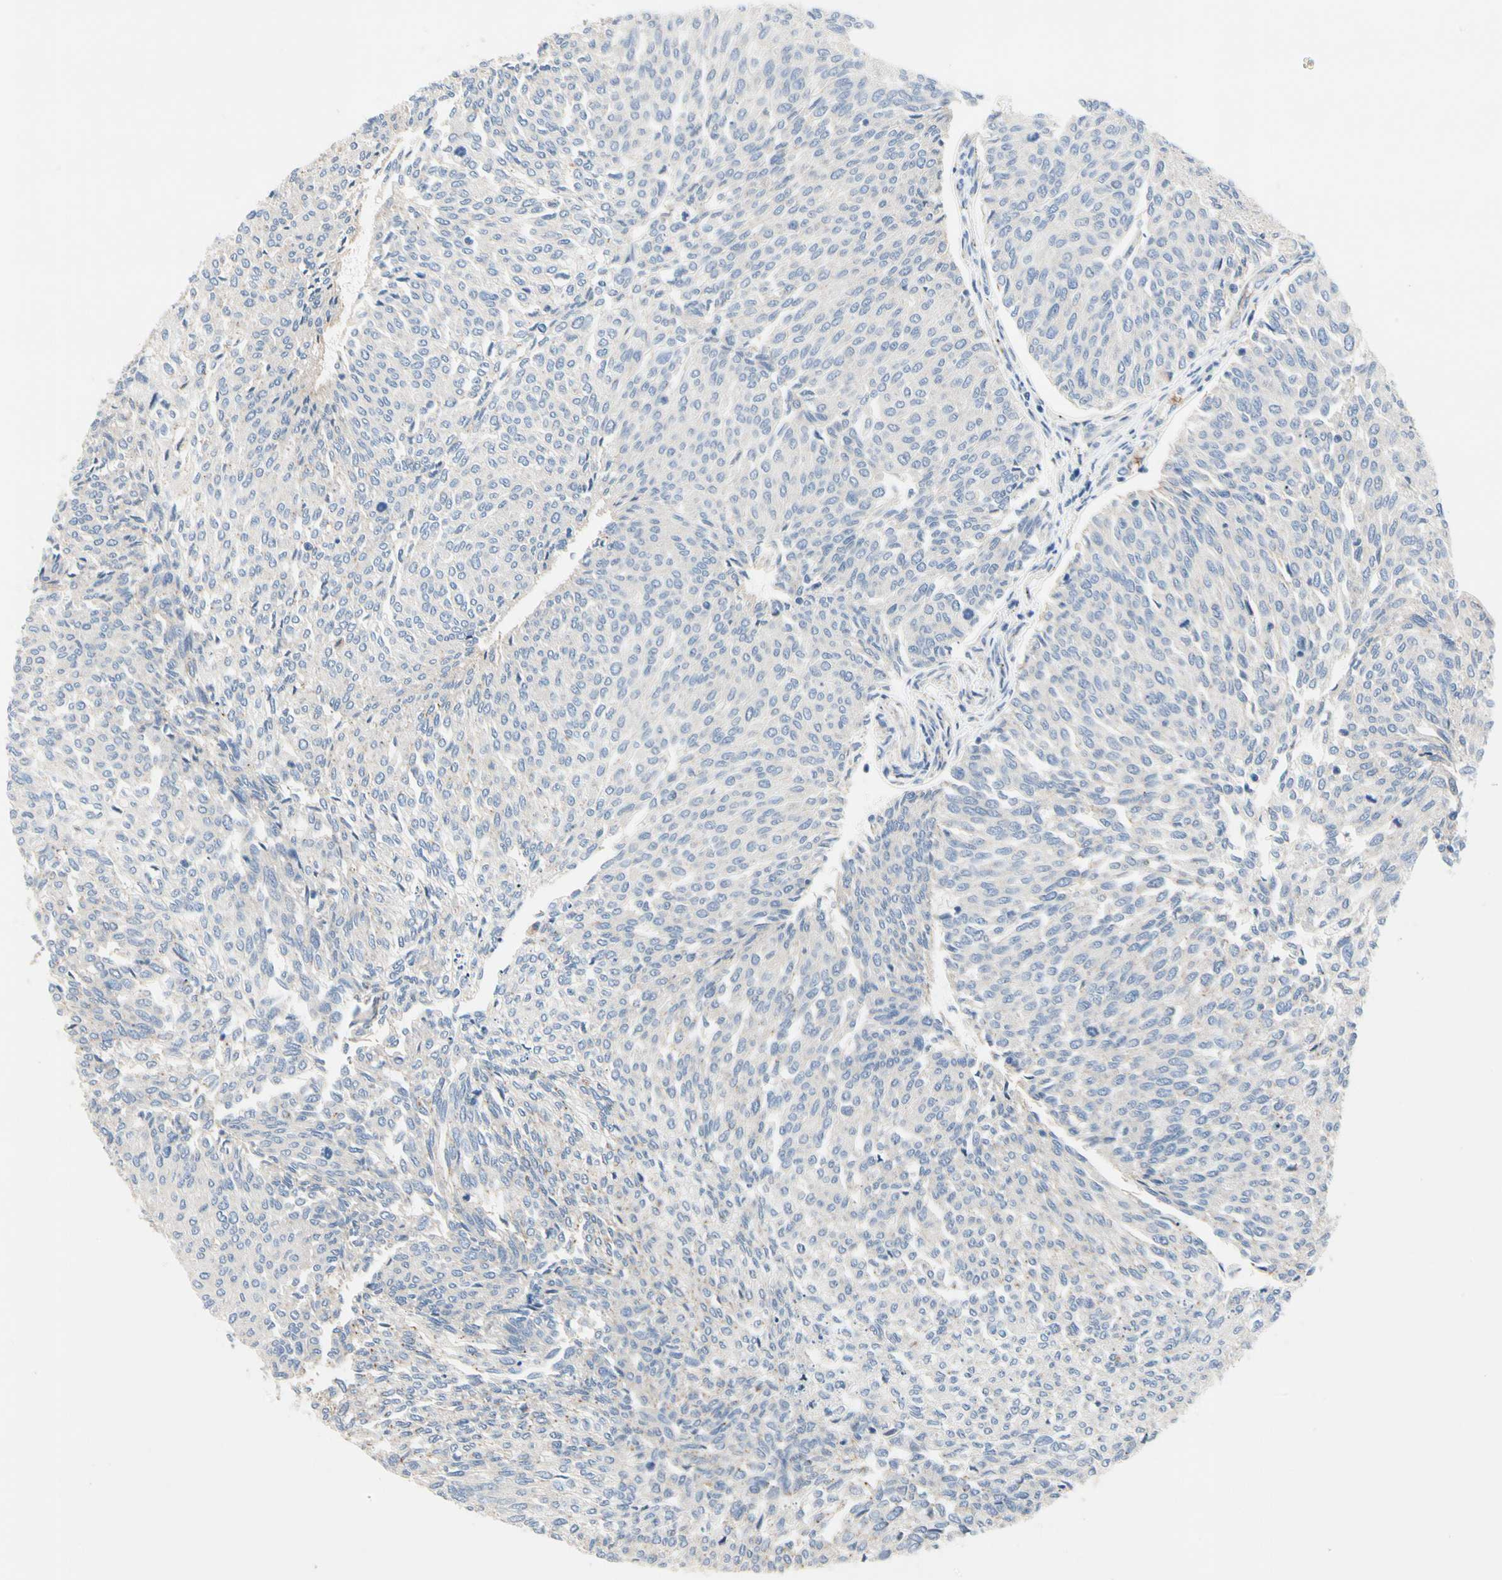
{"staining": {"intensity": "negative", "quantity": "none", "location": "none"}, "tissue": "urothelial cancer", "cell_type": "Tumor cells", "image_type": "cancer", "snomed": [{"axis": "morphology", "description": "Urothelial carcinoma, Low grade"}, {"axis": "topography", "description": "Urinary bladder"}], "caption": "High power microscopy photomicrograph of an IHC histopathology image of urothelial cancer, revealing no significant expression in tumor cells.", "gene": "RETSAT", "patient": {"sex": "female", "age": 79}}